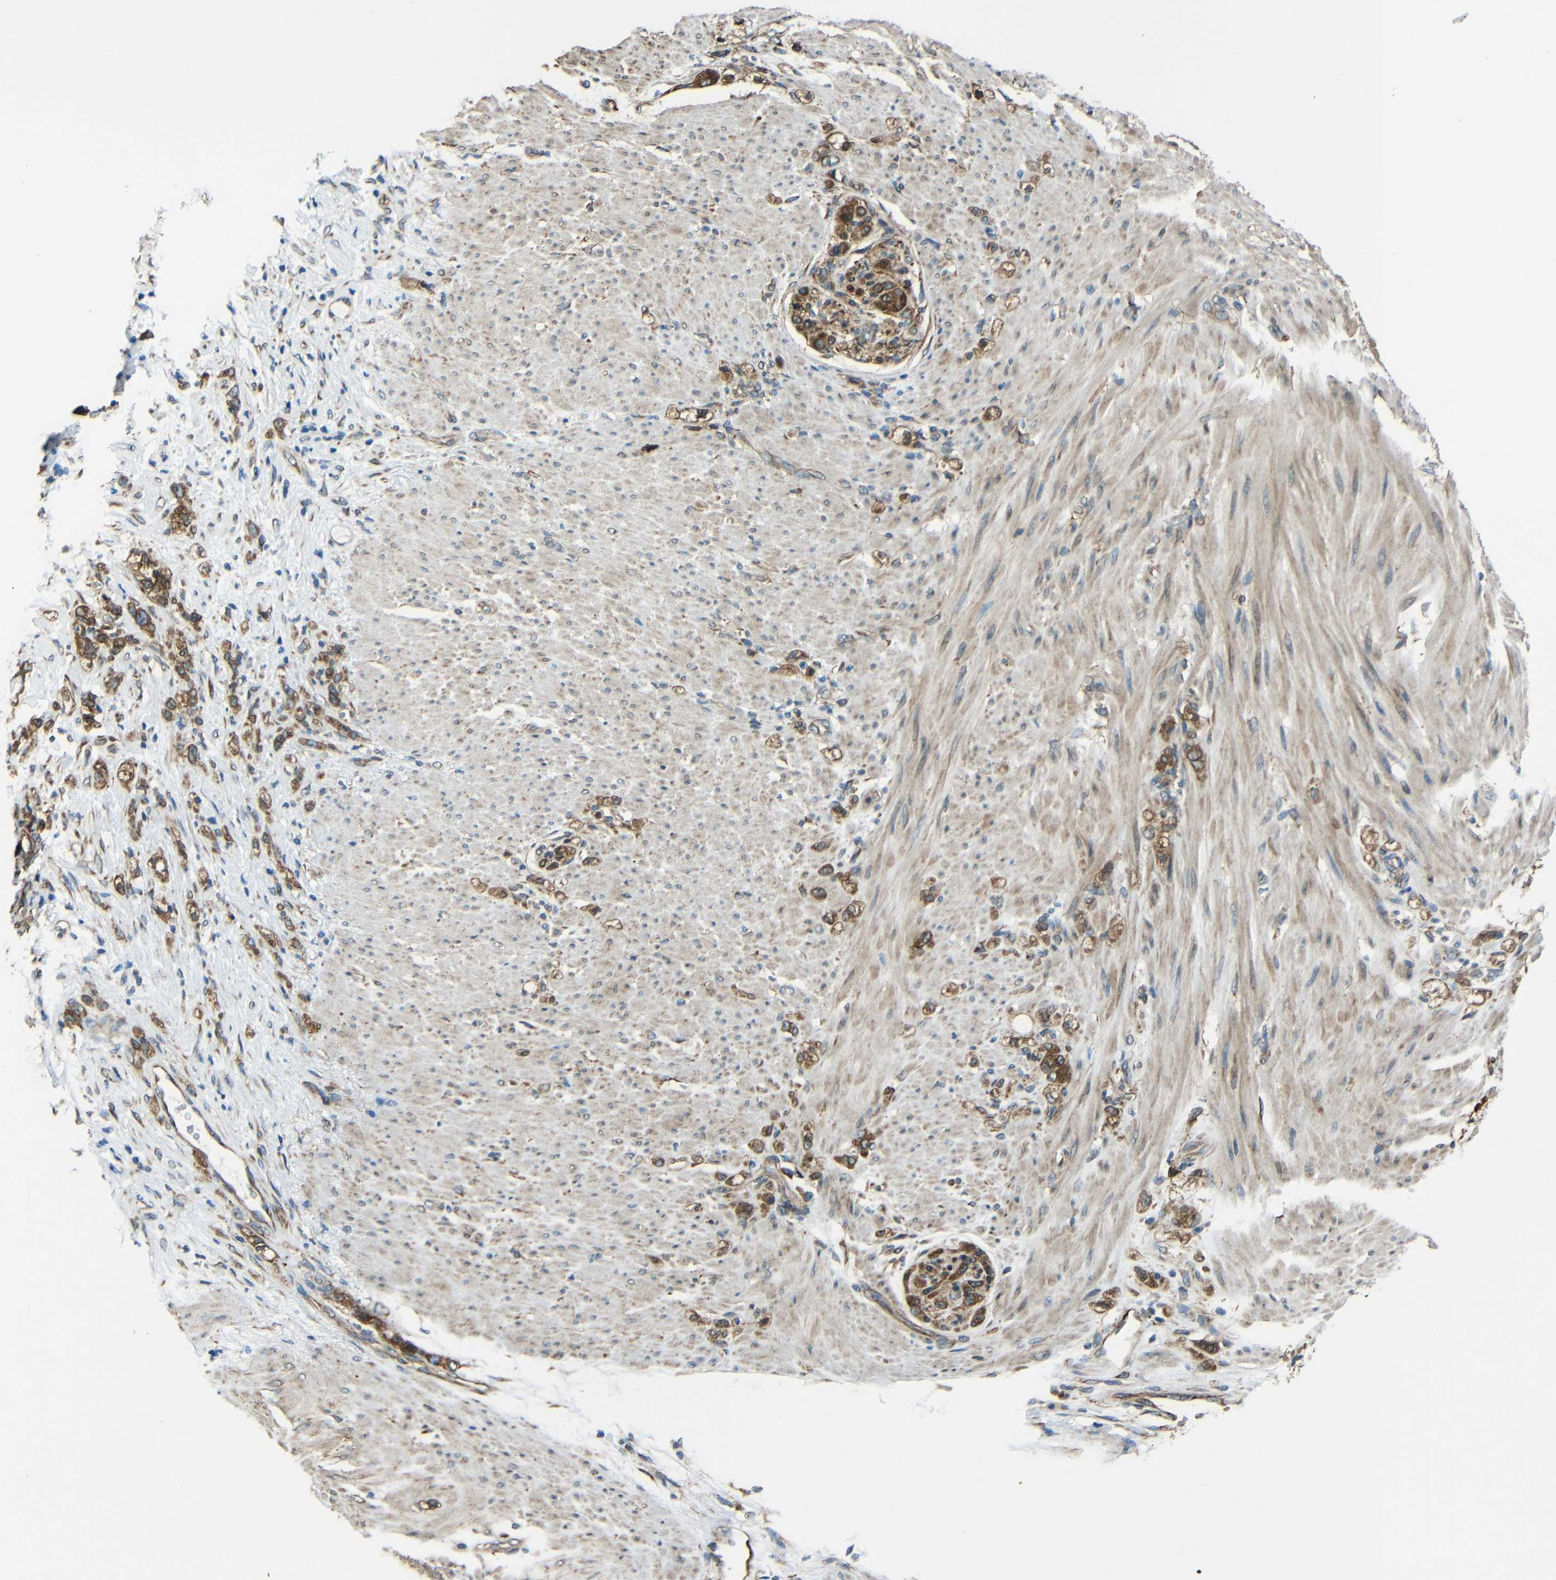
{"staining": {"intensity": "strong", "quantity": ">75%", "location": "cytoplasmic/membranous"}, "tissue": "stomach cancer", "cell_type": "Tumor cells", "image_type": "cancer", "snomed": [{"axis": "morphology", "description": "Adenocarcinoma, NOS"}, {"axis": "topography", "description": "Stomach"}], "caption": "Stomach adenocarcinoma tissue demonstrates strong cytoplasmic/membranous positivity in approximately >75% of tumor cells", "gene": "VAPB", "patient": {"sex": "male", "age": 82}}